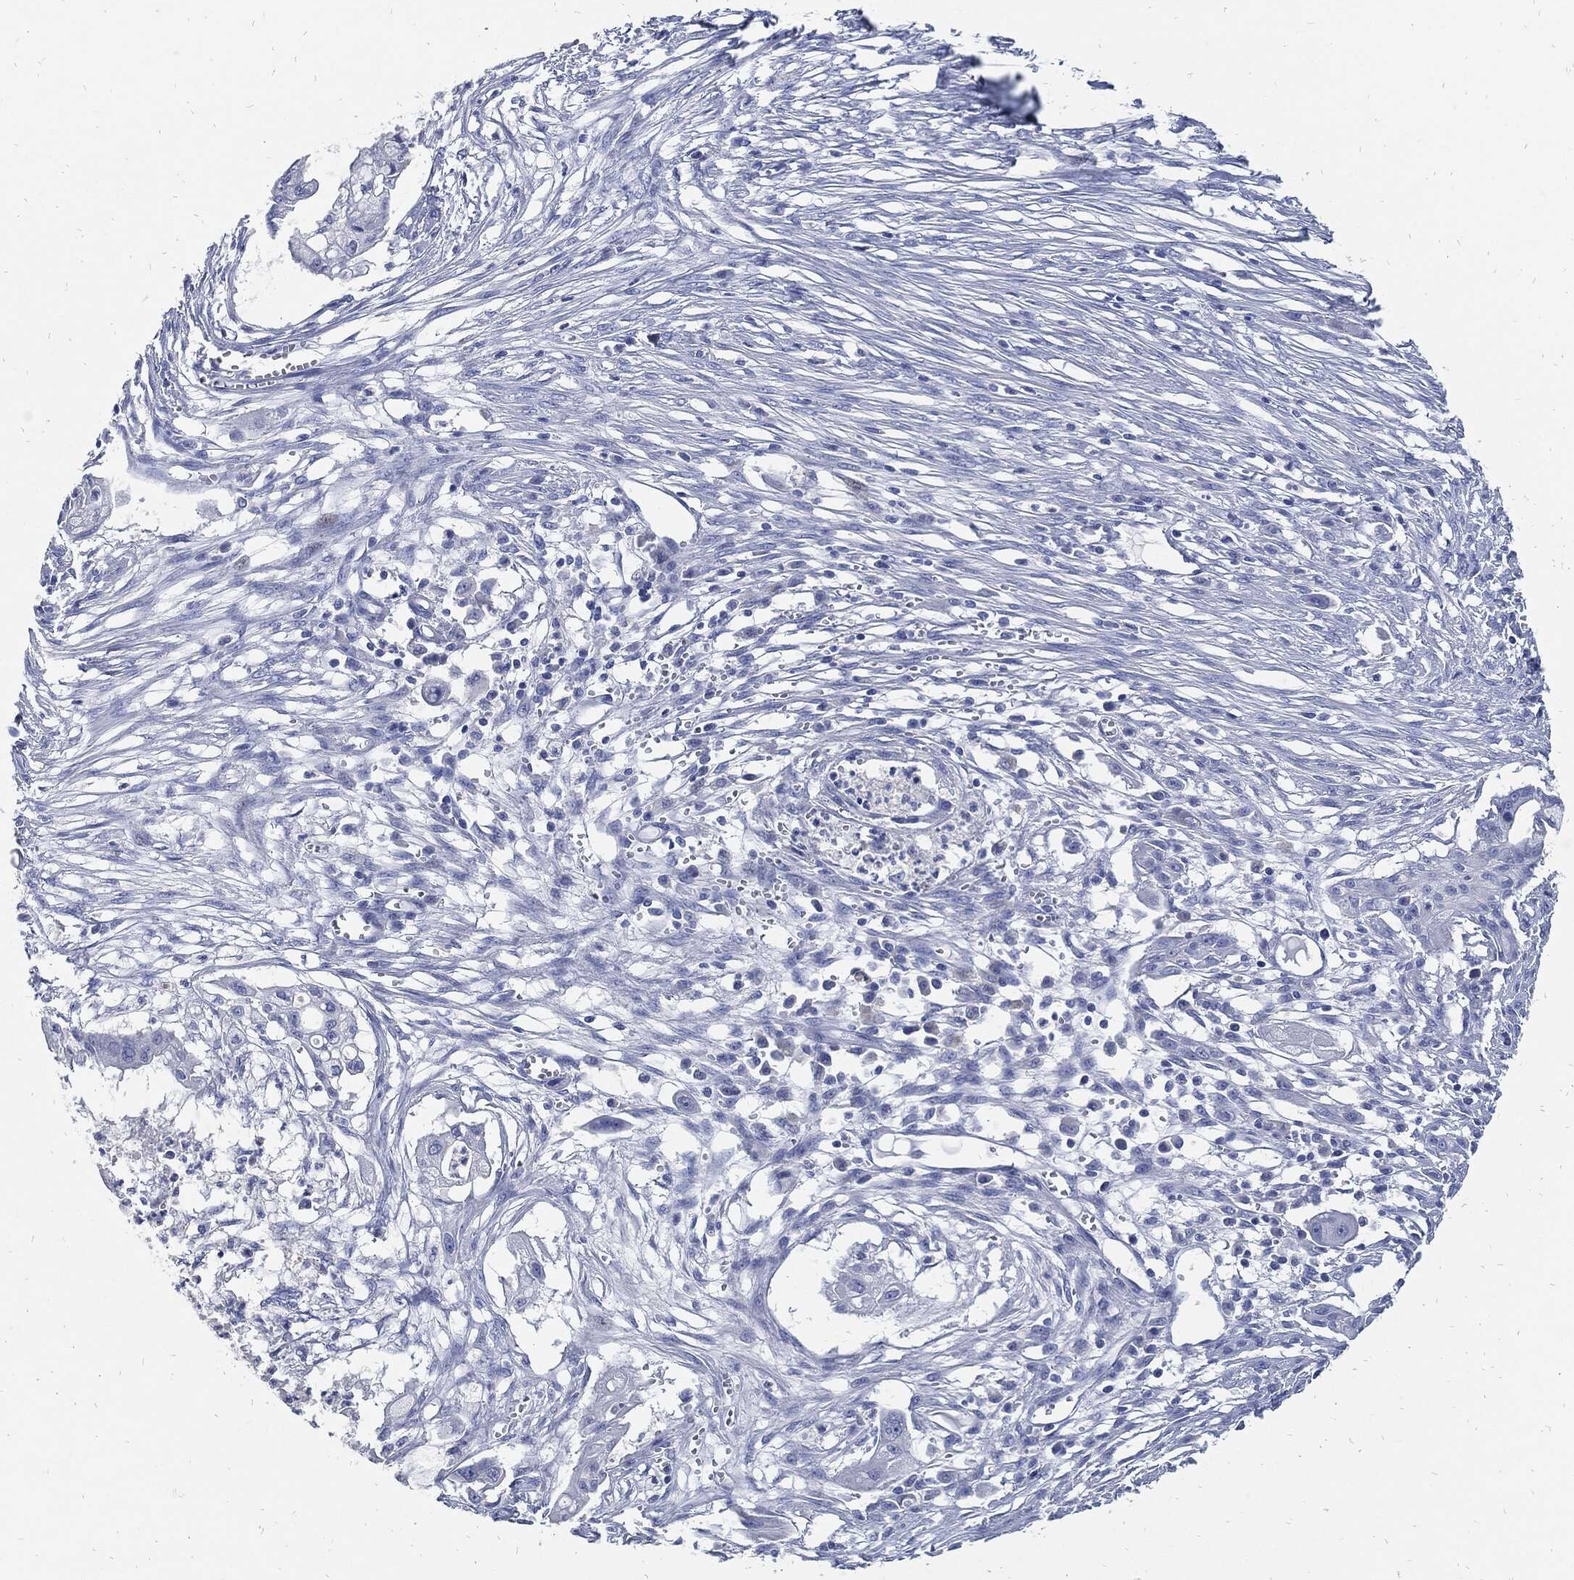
{"staining": {"intensity": "negative", "quantity": "none", "location": "none"}, "tissue": "pancreatic cancer", "cell_type": "Tumor cells", "image_type": "cancer", "snomed": [{"axis": "morphology", "description": "Normal tissue, NOS"}, {"axis": "morphology", "description": "Adenocarcinoma, NOS"}, {"axis": "topography", "description": "Pancreas"}], "caption": "Immunohistochemistry image of human pancreatic cancer stained for a protein (brown), which displays no expression in tumor cells. (DAB immunohistochemistry, high magnification).", "gene": "FABP4", "patient": {"sex": "female", "age": 58}}